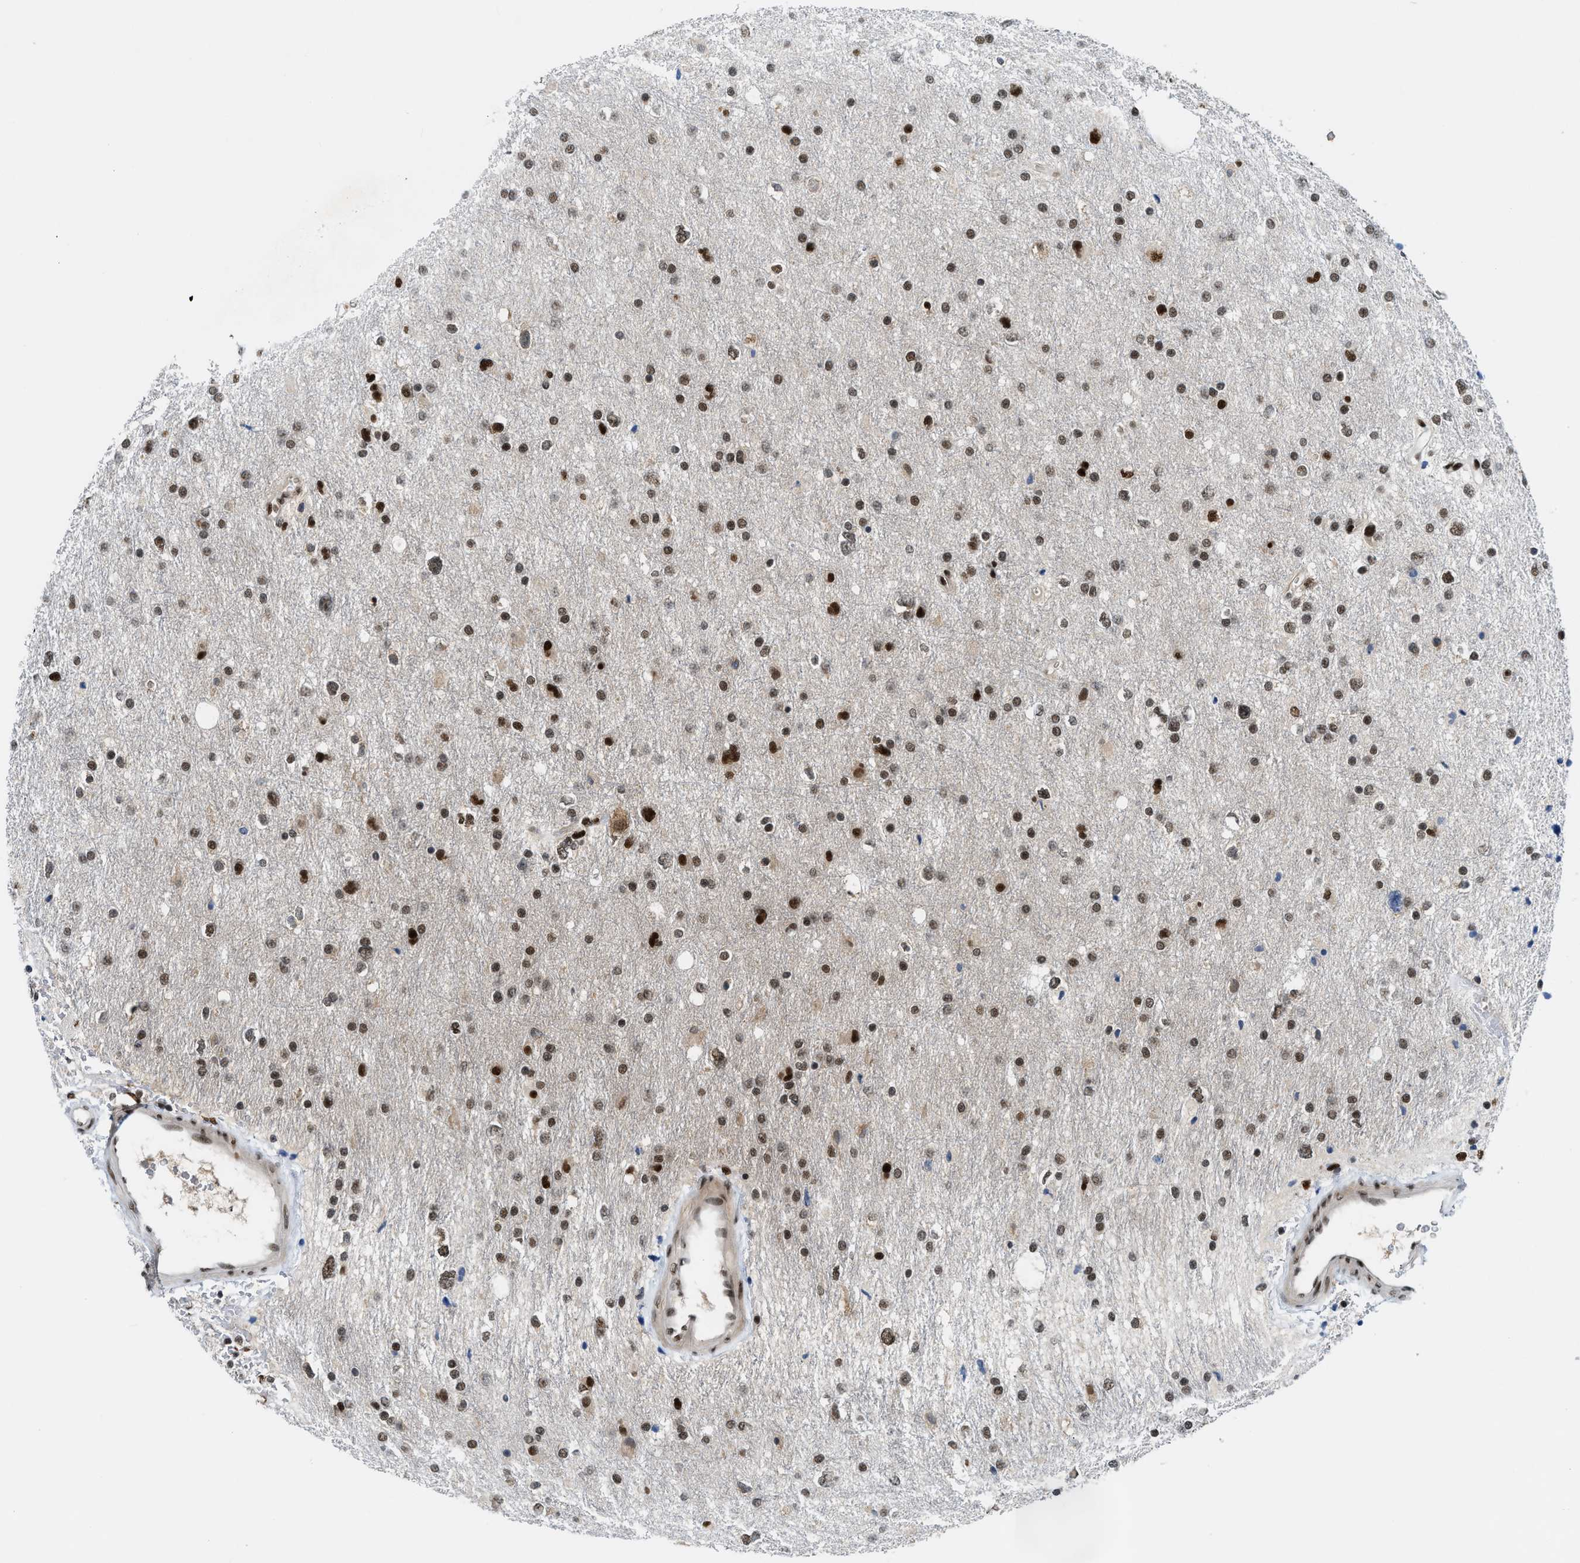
{"staining": {"intensity": "strong", "quantity": ">75%", "location": "nuclear"}, "tissue": "glioma", "cell_type": "Tumor cells", "image_type": "cancer", "snomed": [{"axis": "morphology", "description": "Glioma, malignant, Low grade"}, {"axis": "topography", "description": "Brain"}], "caption": "This photomicrograph demonstrates immunohistochemistry staining of human glioma, with high strong nuclear staining in approximately >75% of tumor cells.", "gene": "NCOA1", "patient": {"sex": "female", "age": 37}}